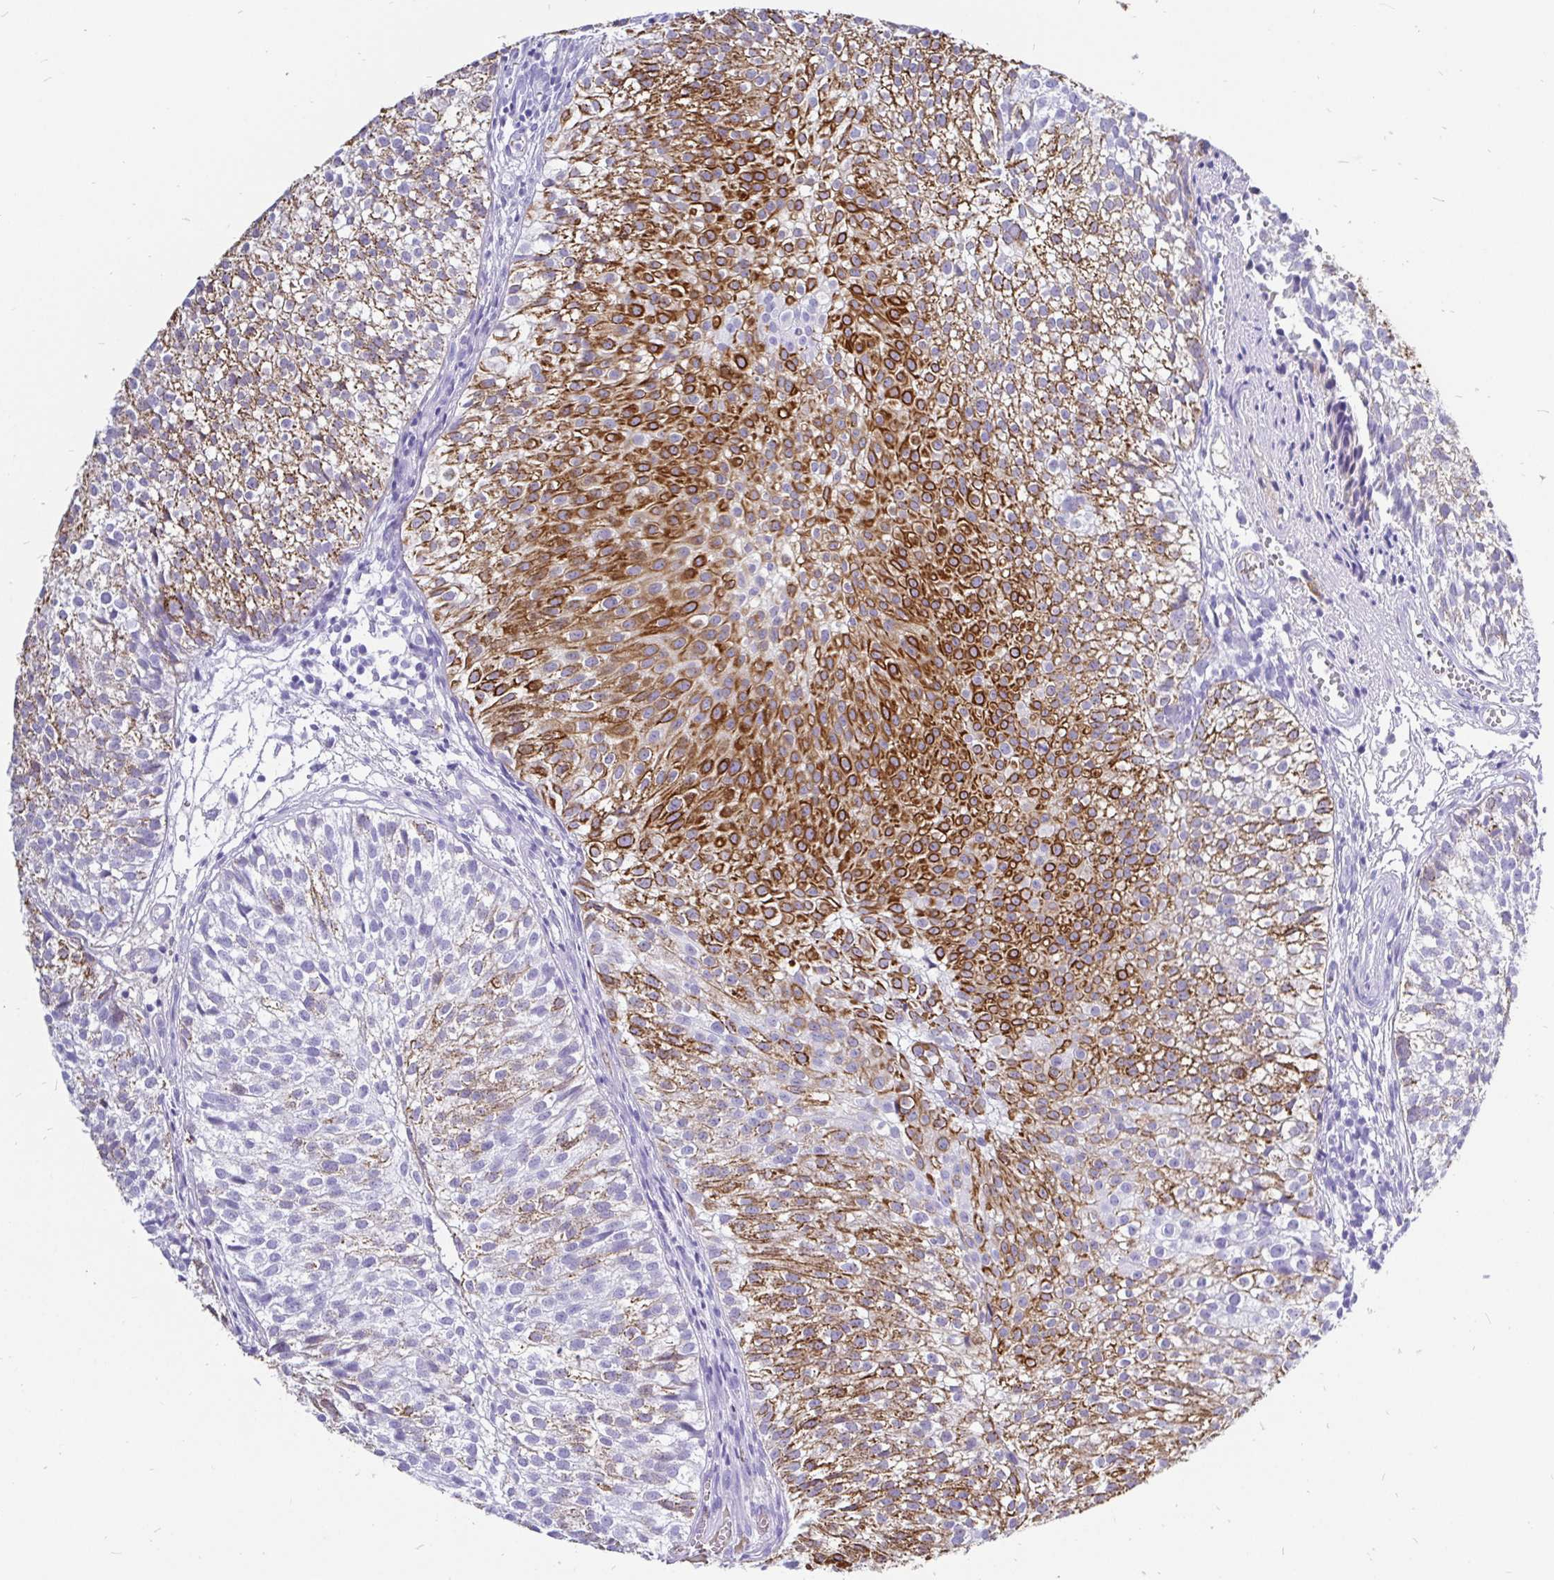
{"staining": {"intensity": "strong", "quantity": "25%-75%", "location": "cytoplasmic/membranous"}, "tissue": "urothelial cancer", "cell_type": "Tumor cells", "image_type": "cancer", "snomed": [{"axis": "morphology", "description": "Urothelial carcinoma, Low grade"}, {"axis": "topography", "description": "Urinary bladder"}], "caption": "A brown stain shows strong cytoplasmic/membranous staining of a protein in urothelial cancer tumor cells. (brown staining indicates protein expression, while blue staining denotes nuclei).", "gene": "KRT13", "patient": {"sex": "male", "age": 70}}